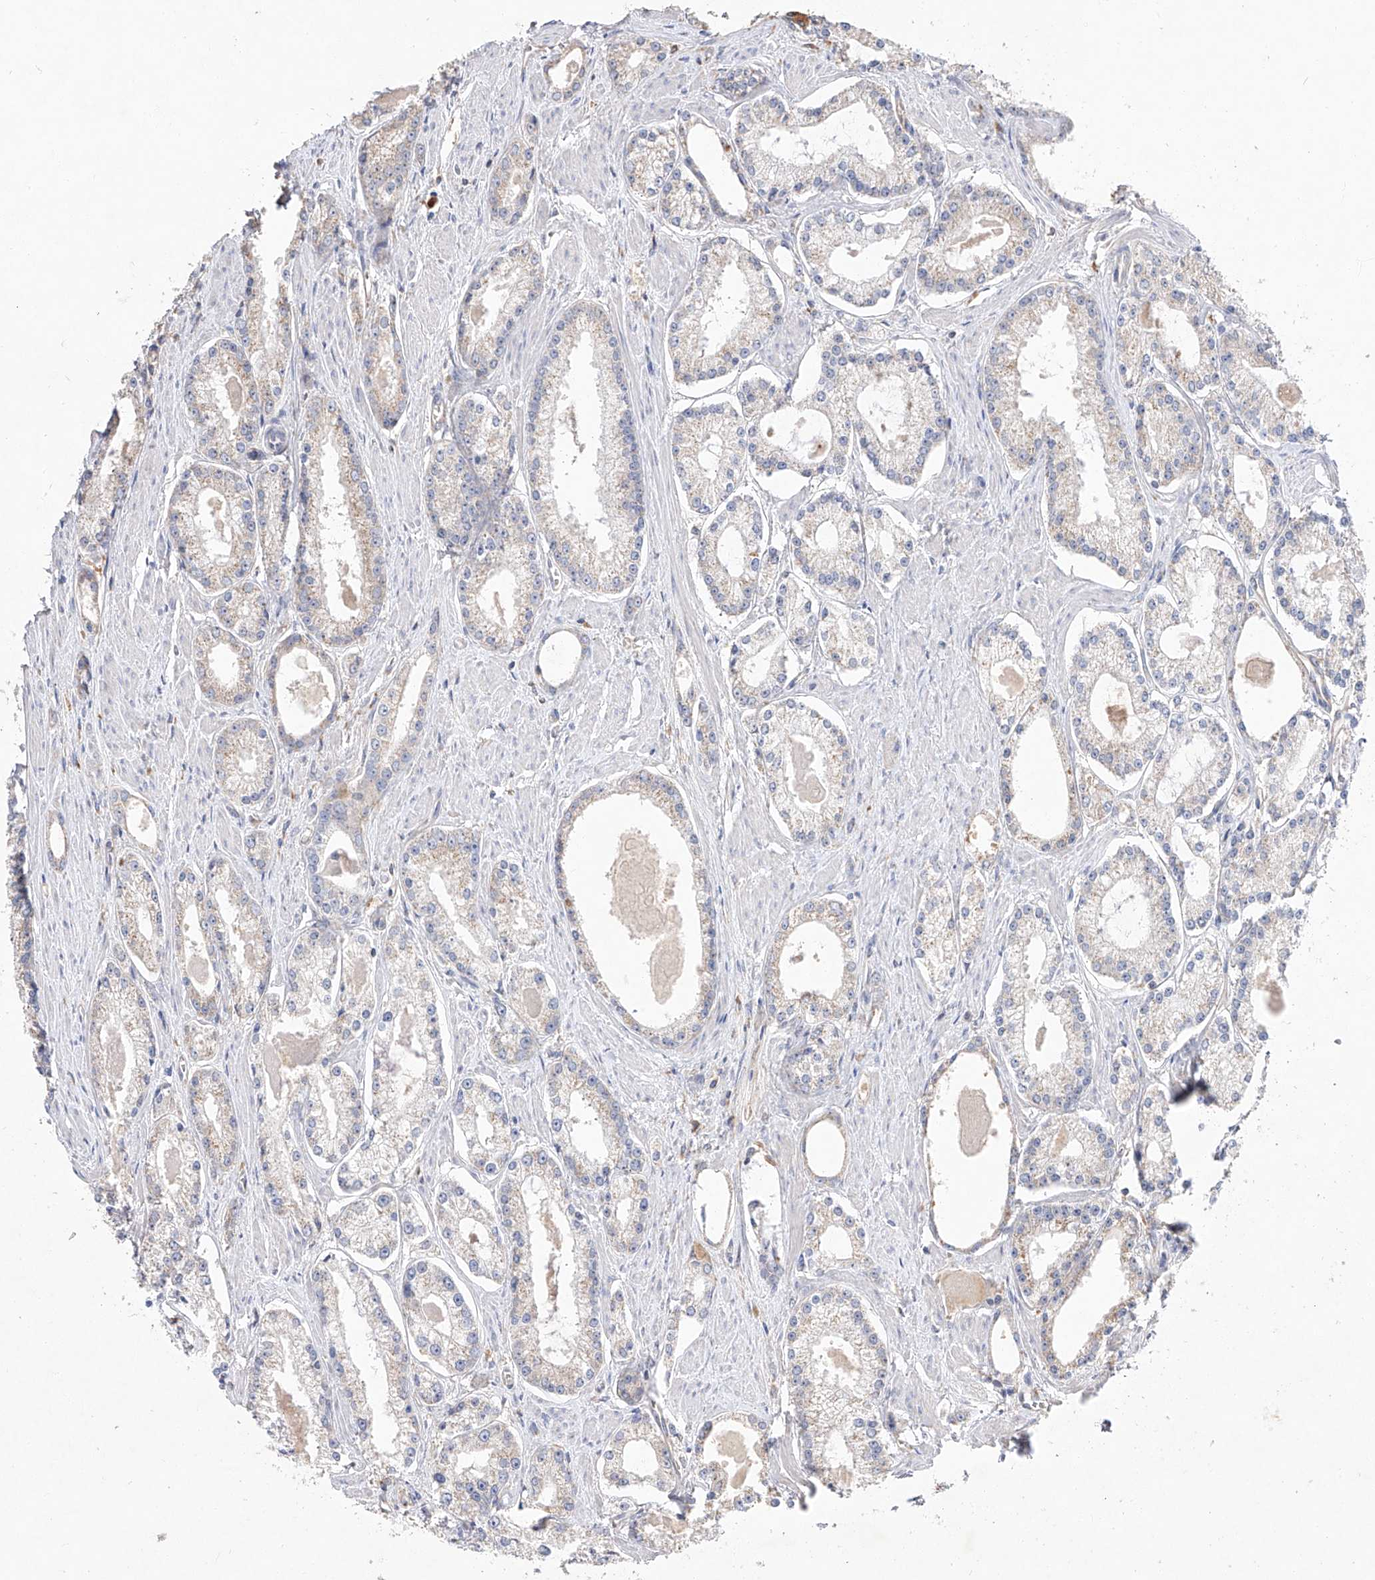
{"staining": {"intensity": "negative", "quantity": "none", "location": "none"}, "tissue": "prostate cancer", "cell_type": "Tumor cells", "image_type": "cancer", "snomed": [{"axis": "morphology", "description": "Adenocarcinoma, Low grade"}, {"axis": "topography", "description": "Prostate"}], "caption": "Immunohistochemistry (IHC) of prostate cancer (adenocarcinoma (low-grade)) reveals no positivity in tumor cells.", "gene": "AMD1", "patient": {"sex": "male", "age": 54}}